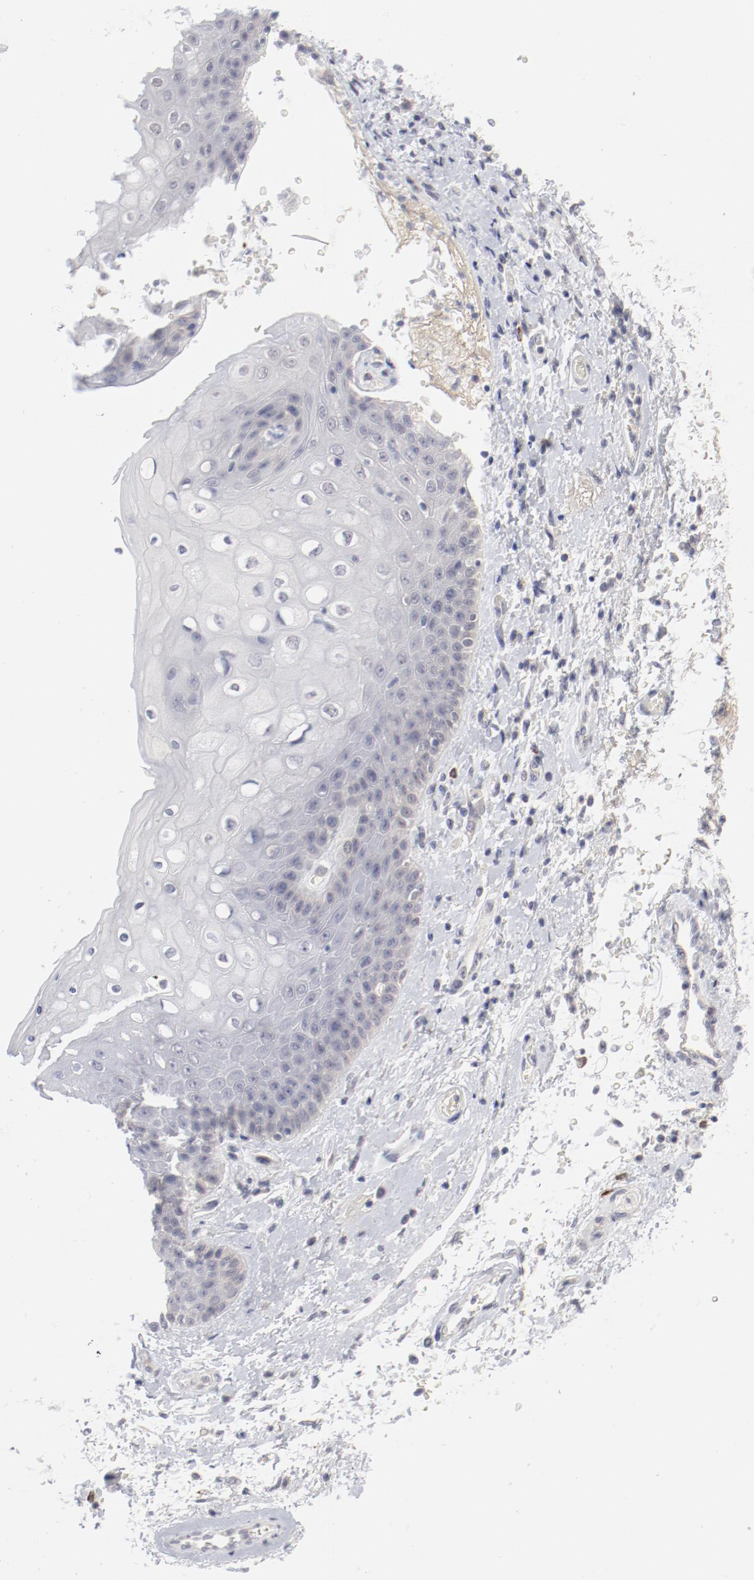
{"staining": {"intensity": "negative", "quantity": "none", "location": "none"}, "tissue": "skin", "cell_type": "Epidermal cells", "image_type": "normal", "snomed": [{"axis": "morphology", "description": "Normal tissue, NOS"}, {"axis": "topography", "description": "Anal"}], "caption": "The immunohistochemistry image has no significant positivity in epidermal cells of skin.", "gene": "SH3BGR", "patient": {"sex": "female", "age": 46}}